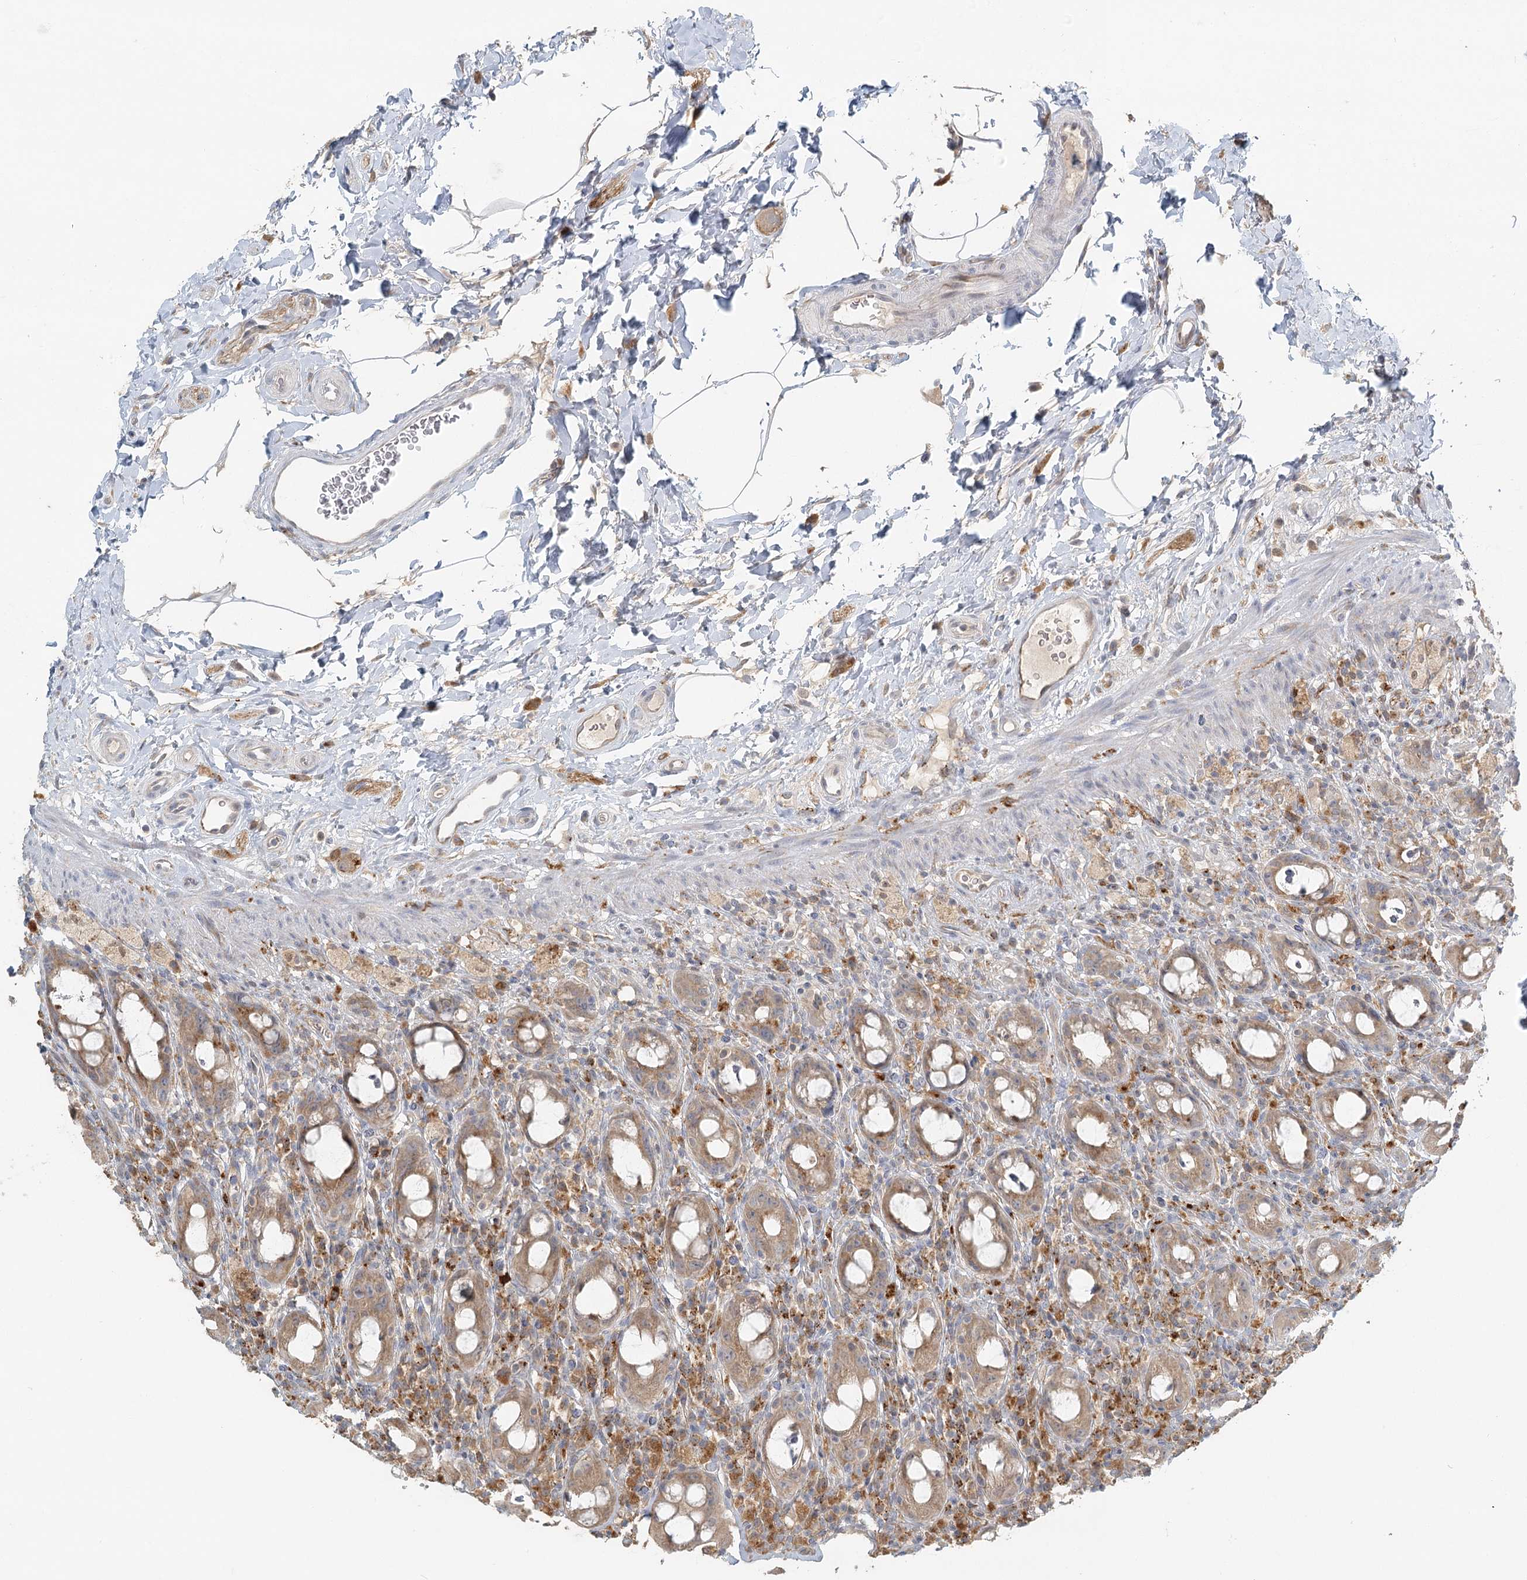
{"staining": {"intensity": "weak", "quantity": ">75%", "location": "cytoplasmic/membranous"}, "tissue": "rectum", "cell_type": "Glandular cells", "image_type": "normal", "snomed": [{"axis": "morphology", "description": "Normal tissue, NOS"}, {"axis": "topography", "description": "Rectum"}], "caption": "A low amount of weak cytoplasmic/membranous expression is appreciated in approximately >75% of glandular cells in unremarkable rectum.", "gene": "VSIG1", "patient": {"sex": "male", "age": 44}}